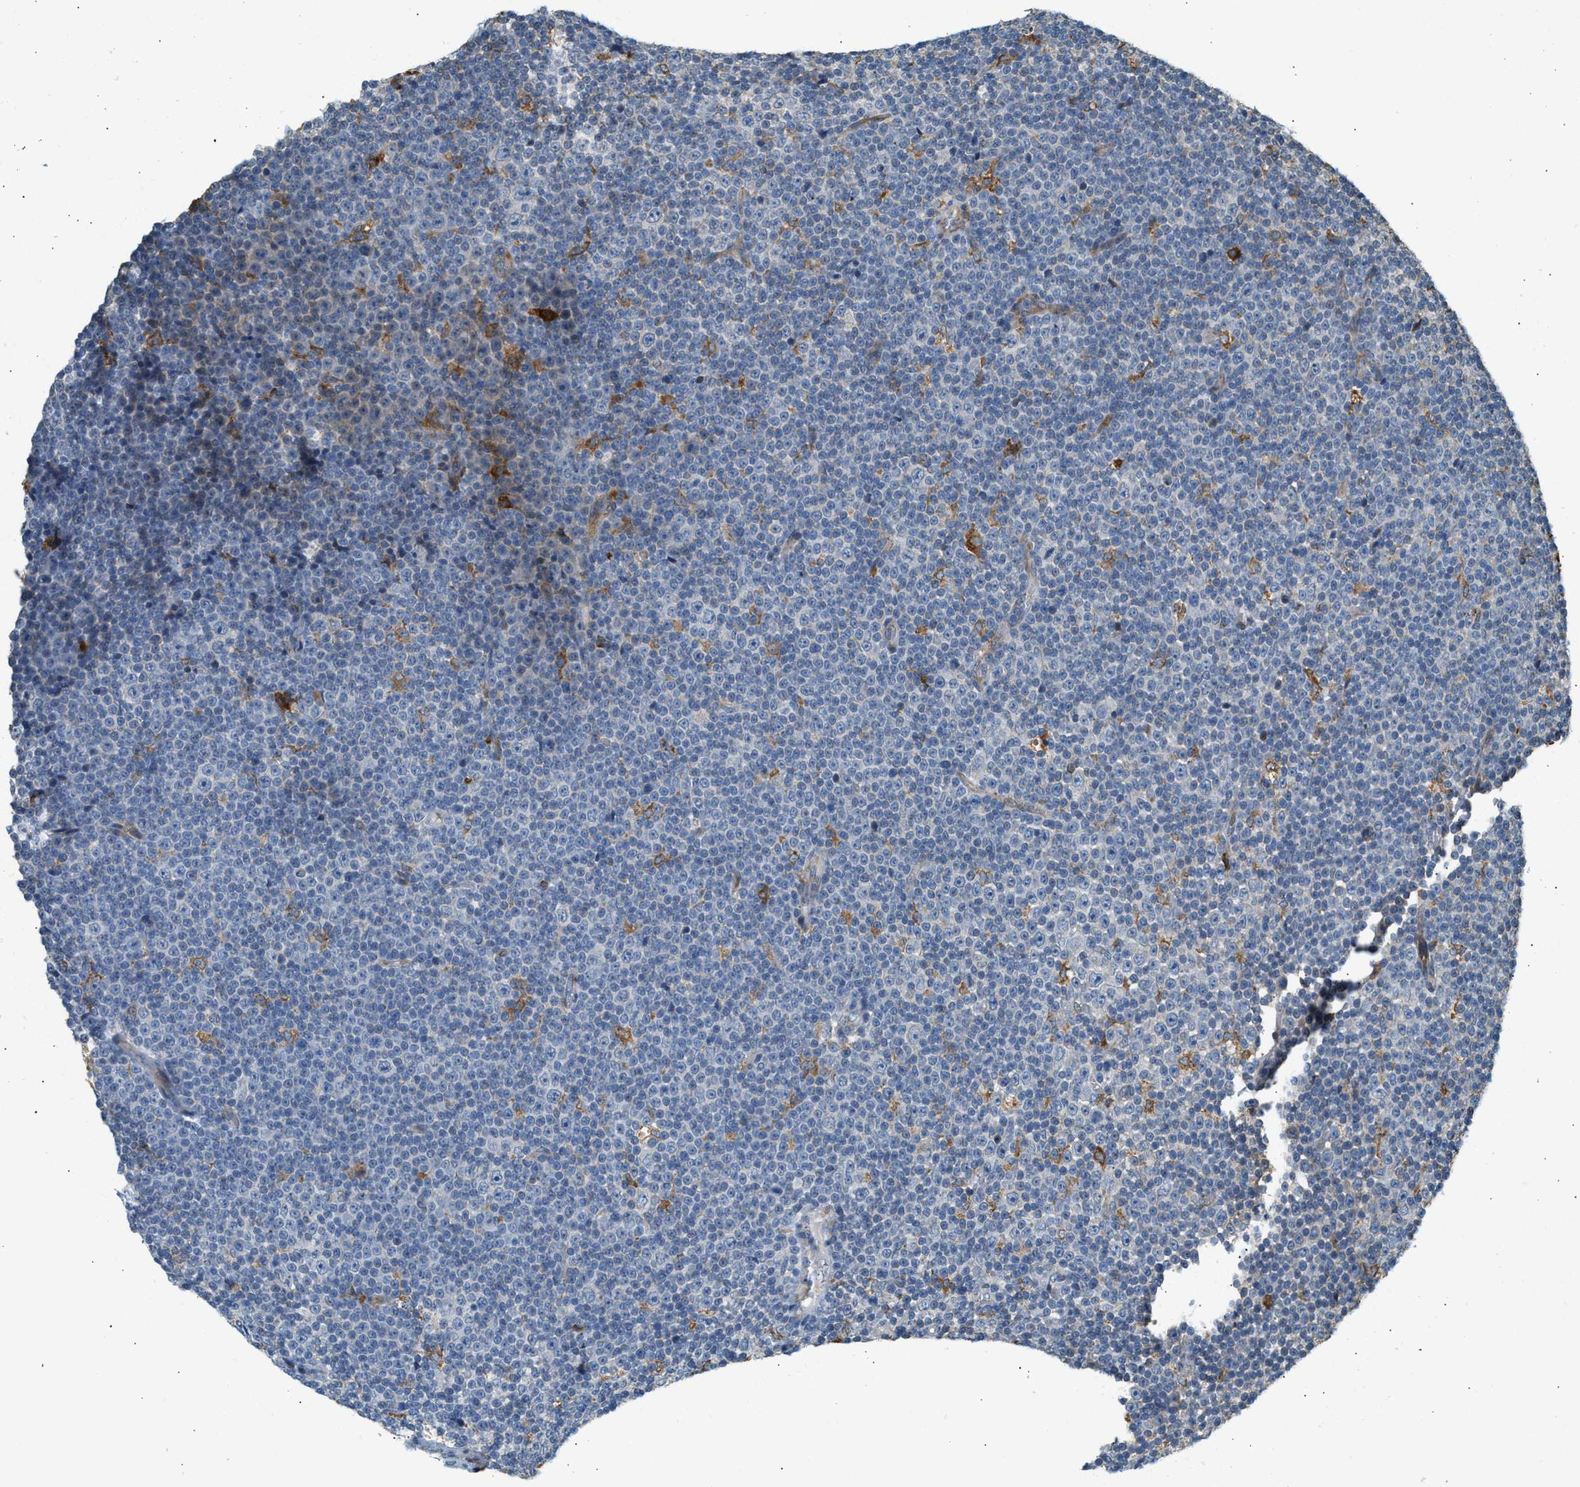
{"staining": {"intensity": "negative", "quantity": "none", "location": "none"}, "tissue": "lymphoma", "cell_type": "Tumor cells", "image_type": "cancer", "snomed": [{"axis": "morphology", "description": "Malignant lymphoma, non-Hodgkin's type, Low grade"}, {"axis": "topography", "description": "Lymph node"}], "caption": "This photomicrograph is of lymphoma stained with immunohistochemistry to label a protein in brown with the nuclei are counter-stained blue. There is no positivity in tumor cells. (Stains: DAB (3,3'-diaminobenzidine) immunohistochemistry with hematoxylin counter stain, Microscopy: brightfield microscopy at high magnification).", "gene": "CTSB", "patient": {"sex": "female", "age": 67}}